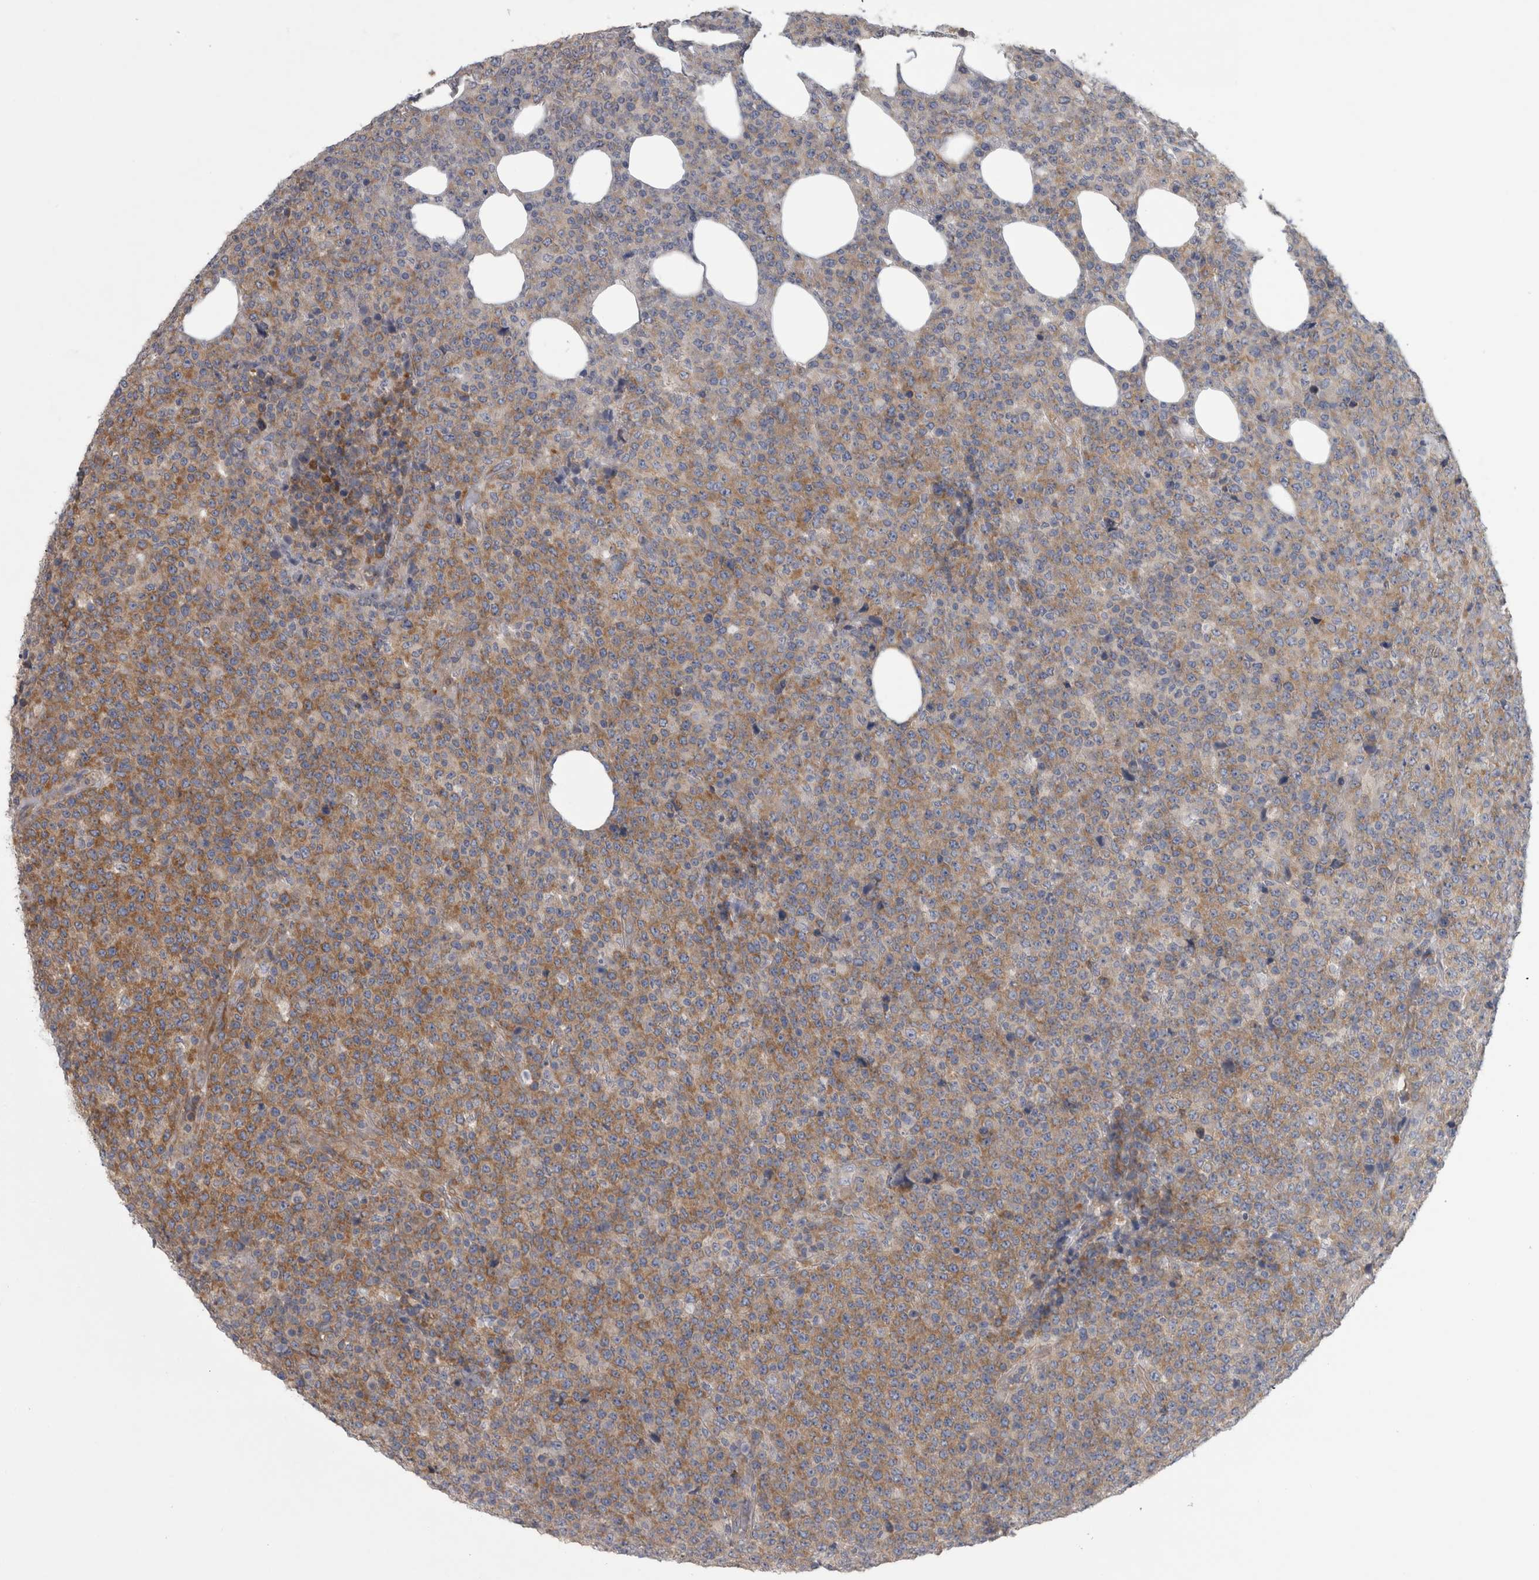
{"staining": {"intensity": "moderate", "quantity": ">75%", "location": "cytoplasmic/membranous"}, "tissue": "lymphoma", "cell_type": "Tumor cells", "image_type": "cancer", "snomed": [{"axis": "morphology", "description": "Malignant lymphoma, non-Hodgkin's type, High grade"}, {"axis": "topography", "description": "Lymph node"}], "caption": "About >75% of tumor cells in human high-grade malignant lymphoma, non-Hodgkin's type display moderate cytoplasmic/membranous protein expression as visualized by brown immunohistochemical staining.", "gene": "PRRC2C", "patient": {"sex": "male", "age": 13}}